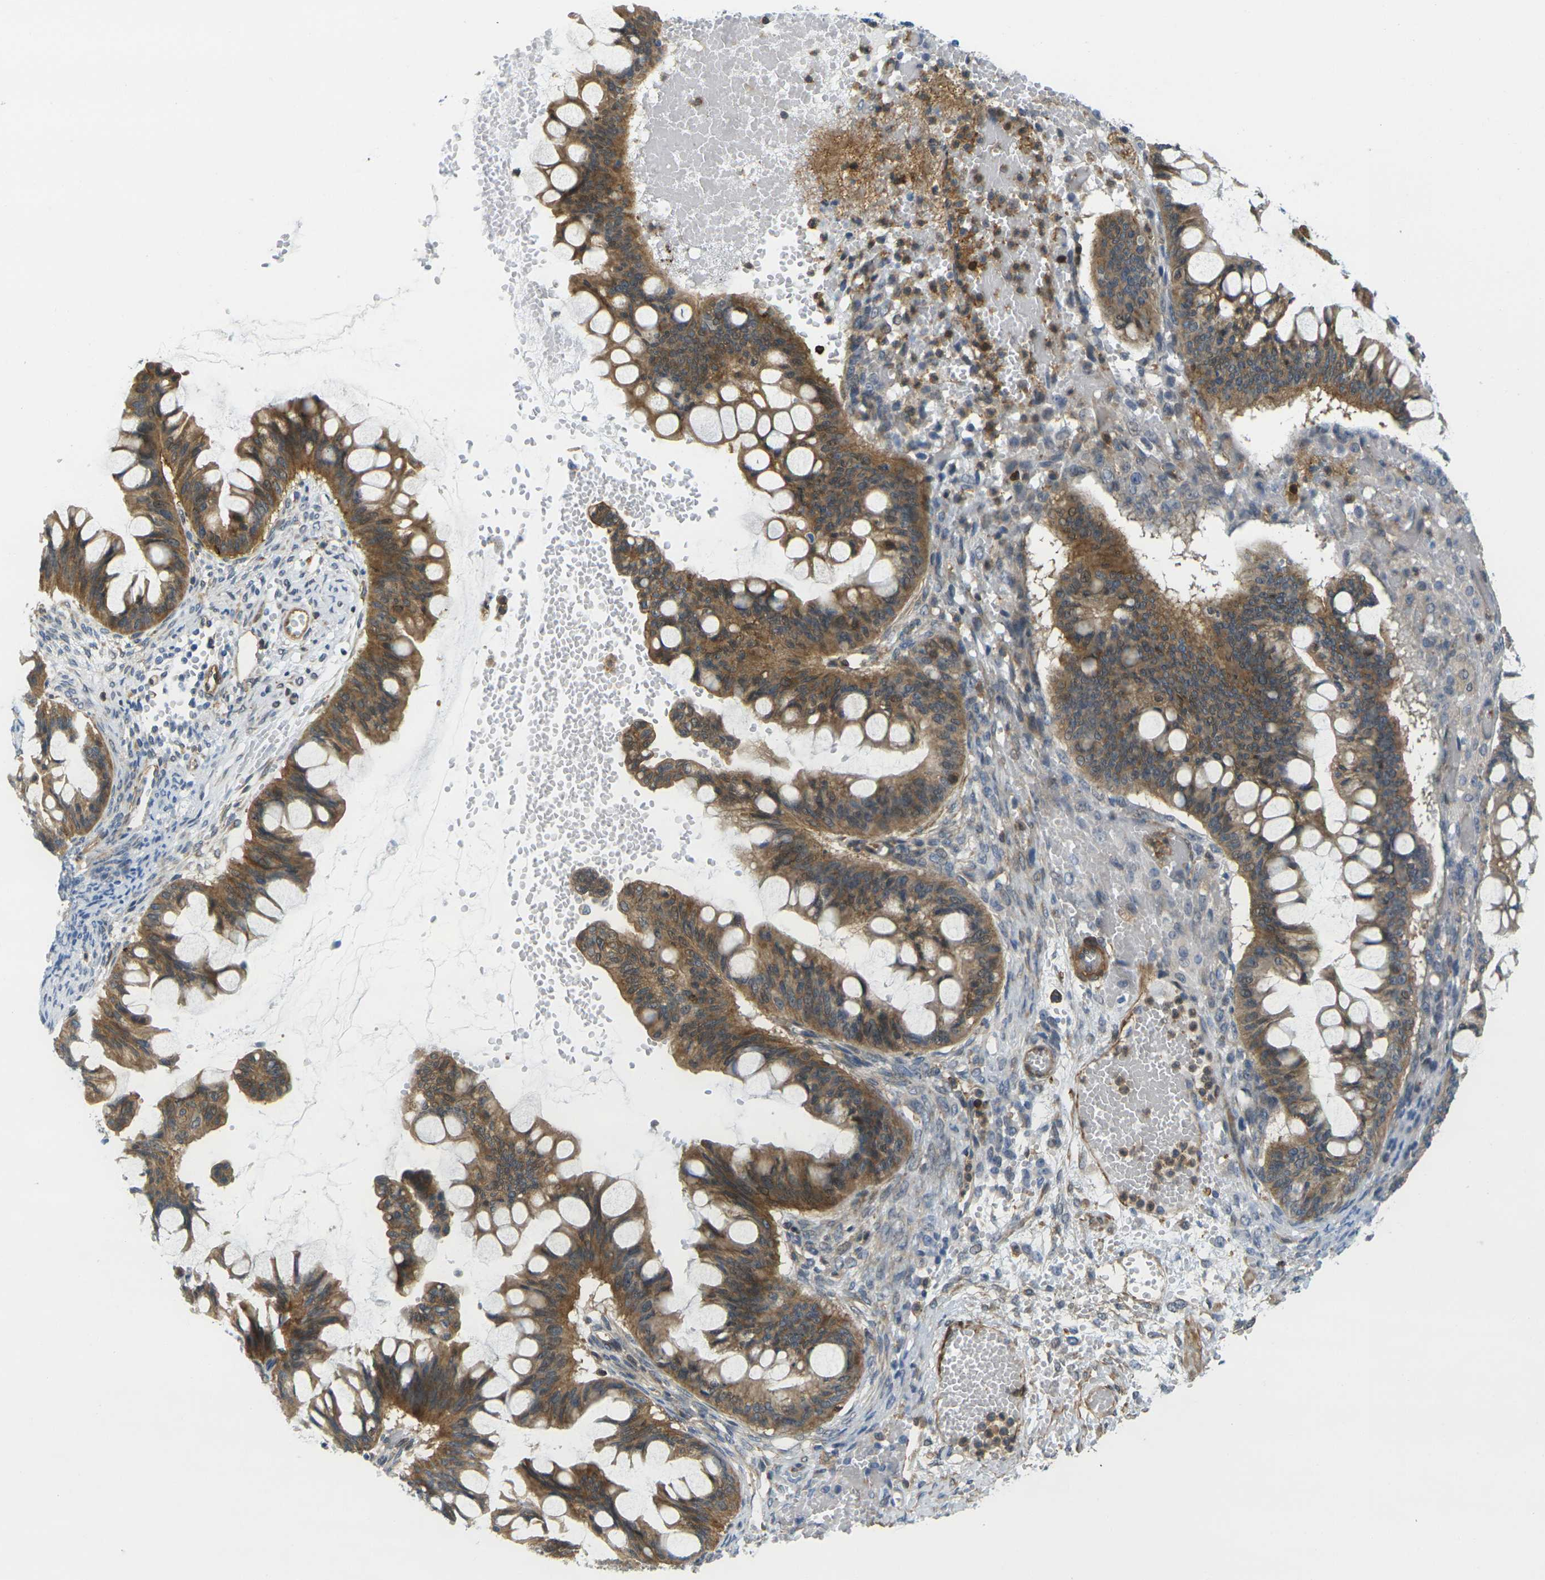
{"staining": {"intensity": "moderate", "quantity": ">75%", "location": "cytoplasmic/membranous"}, "tissue": "ovarian cancer", "cell_type": "Tumor cells", "image_type": "cancer", "snomed": [{"axis": "morphology", "description": "Cystadenocarcinoma, mucinous, NOS"}, {"axis": "topography", "description": "Ovary"}], "caption": "Immunohistochemistry (IHC) of mucinous cystadenocarcinoma (ovarian) displays medium levels of moderate cytoplasmic/membranous expression in approximately >75% of tumor cells.", "gene": "LASP1", "patient": {"sex": "female", "age": 73}}